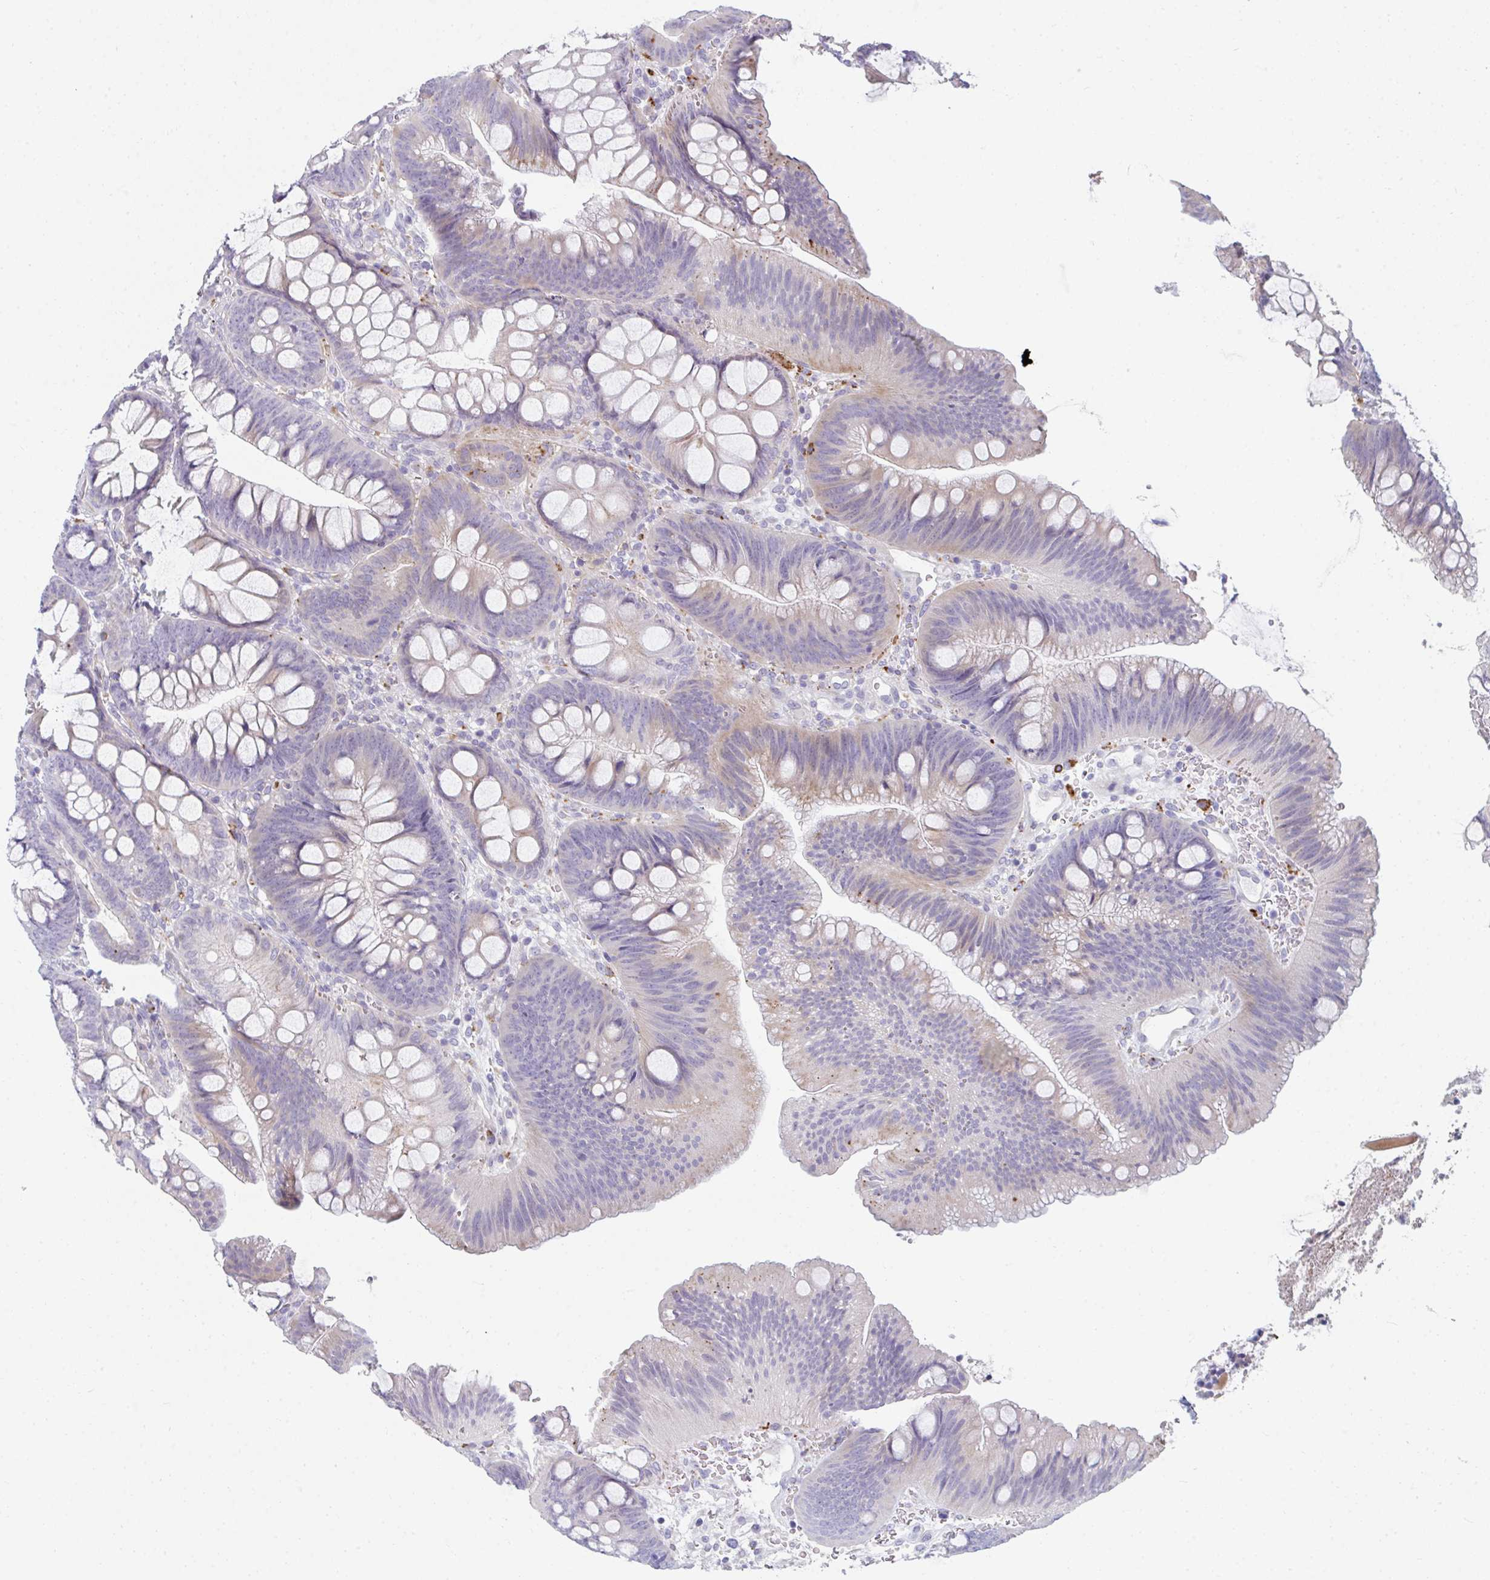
{"staining": {"intensity": "negative", "quantity": "none", "location": "none"}, "tissue": "colon", "cell_type": "Endothelial cells", "image_type": "normal", "snomed": [{"axis": "morphology", "description": "Normal tissue, NOS"}, {"axis": "morphology", "description": "Adenoma, NOS"}, {"axis": "topography", "description": "Soft tissue"}, {"axis": "topography", "description": "Colon"}], "caption": "A high-resolution micrograph shows immunohistochemistry staining of normal colon, which exhibits no significant staining in endothelial cells.", "gene": "EIF1AD", "patient": {"sex": "male", "age": 47}}